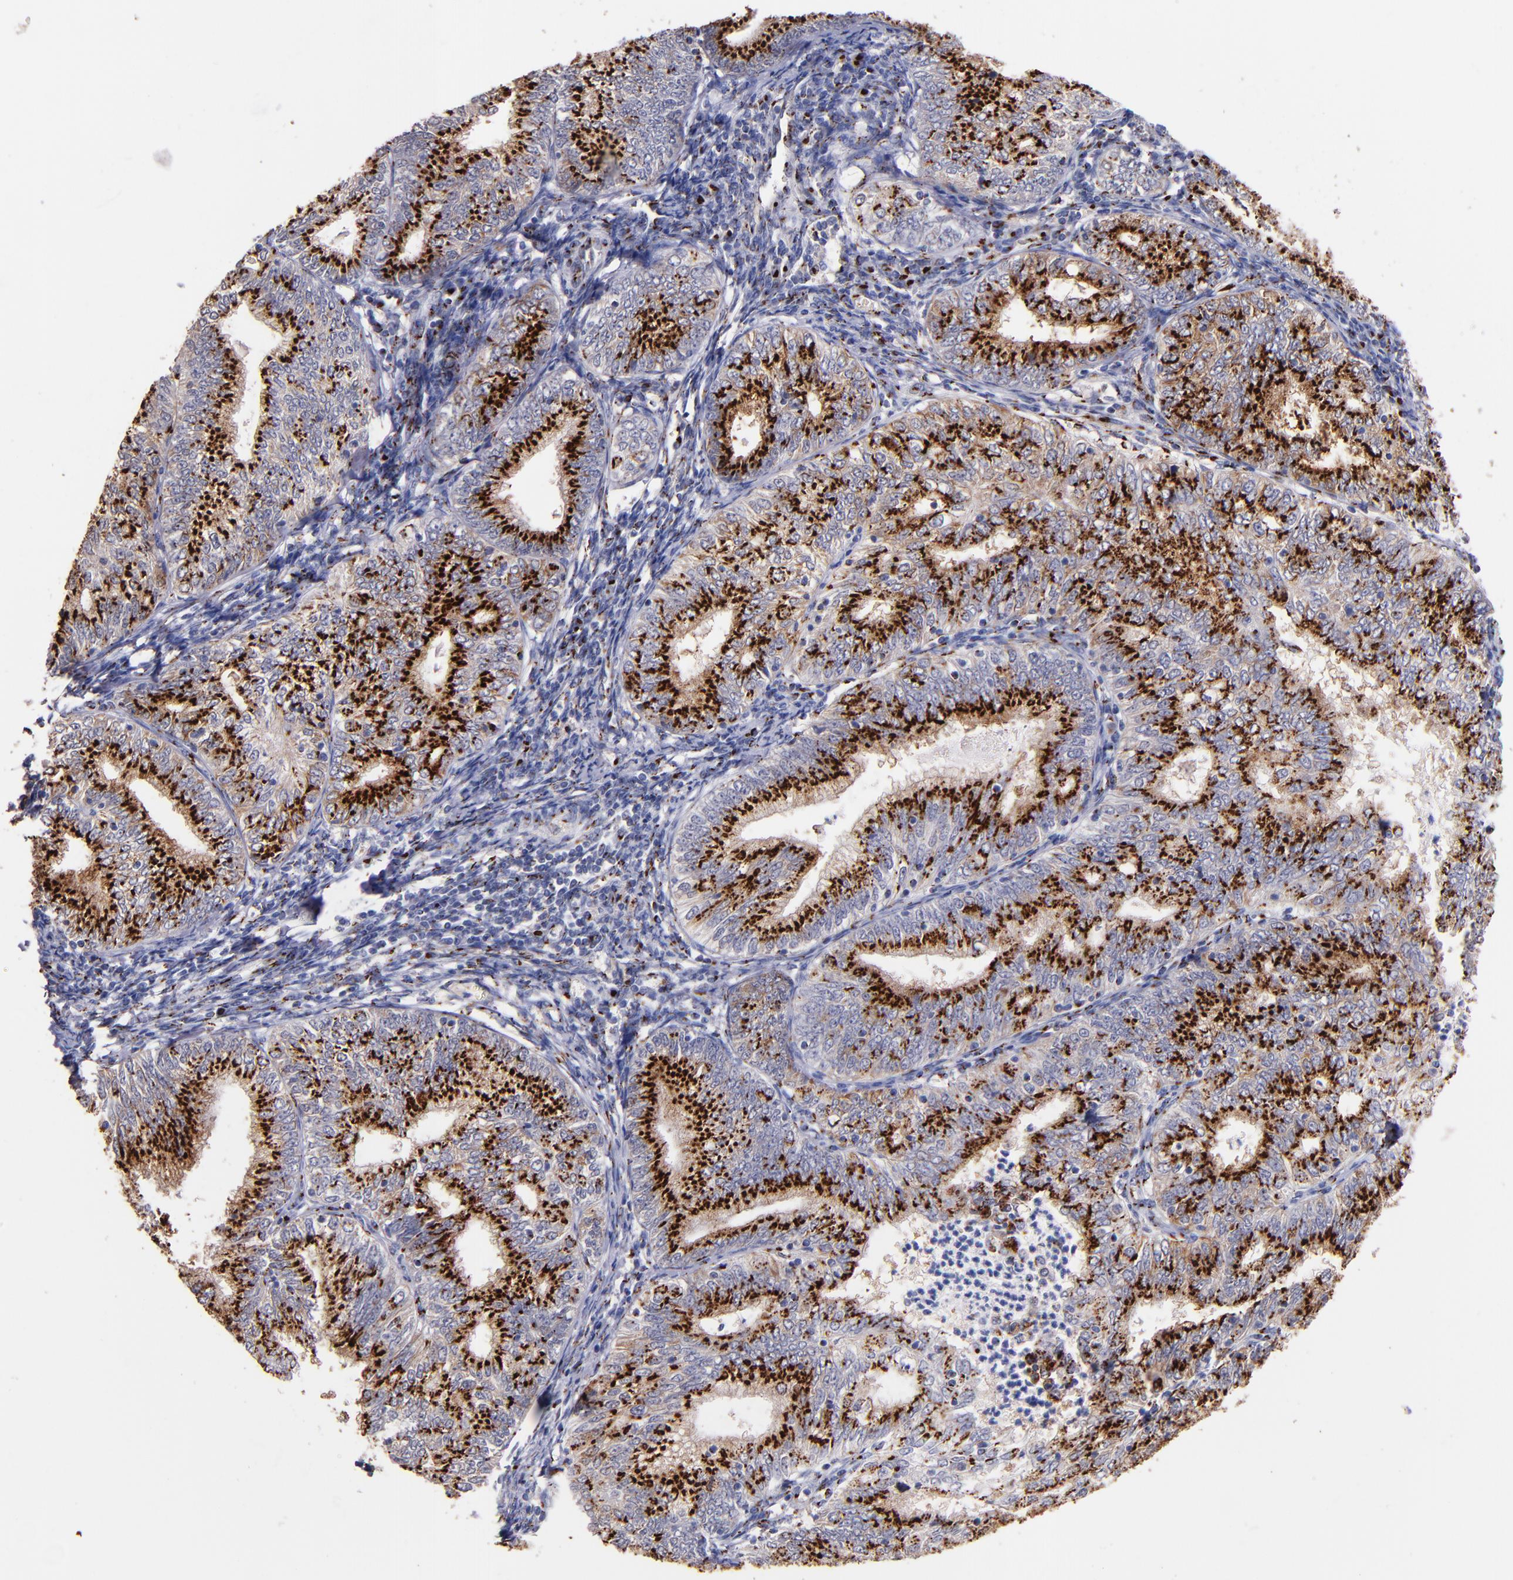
{"staining": {"intensity": "strong", "quantity": ">75%", "location": "cytoplasmic/membranous"}, "tissue": "endometrial cancer", "cell_type": "Tumor cells", "image_type": "cancer", "snomed": [{"axis": "morphology", "description": "Adenocarcinoma, NOS"}, {"axis": "topography", "description": "Endometrium"}], "caption": "Approximately >75% of tumor cells in human endometrial cancer (adenocarcinoma) show strong cytoplasmic/membranous protein staining as visualized by brown immunohistochemical staining.", "gene": "GOLIM4", "patient": {"sex": "female", "age": 69}}